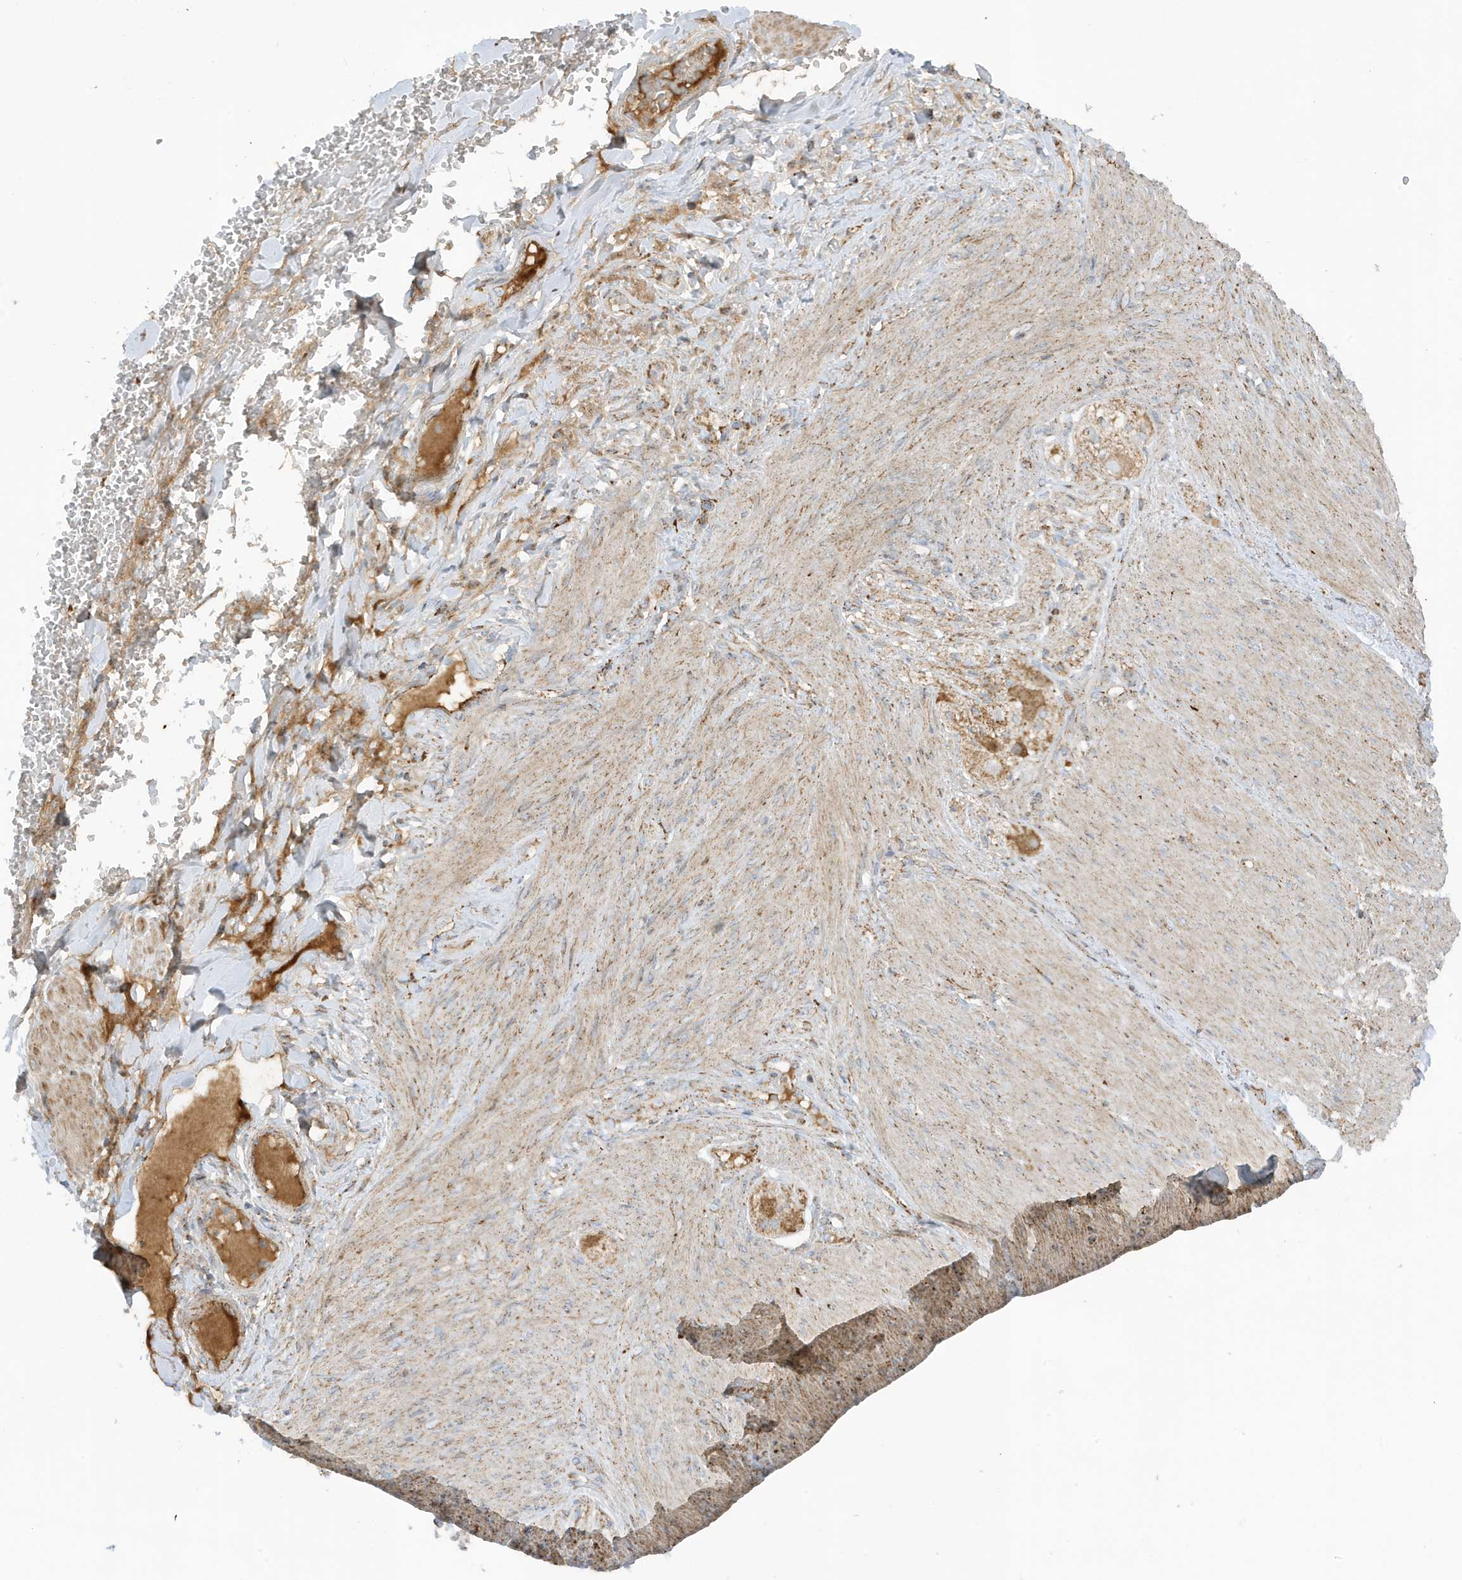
{"staining": {"intensity": "moderate", "quantity": ">75%", "location": "cytoplasmic/membranous"}, "tissue": "adipose tissue", "cell_type": "Adipocytes", "image_type": "normal", "snomed": [{"axis": "morphology", "description": "Normal tissue, NOS"}, {"axis": "topography", "description": "Colon"}, {"axis": "topography", "description": "Peripheral nerve tissue"}], "caption": "Immunohistochemical staining of normal human adipose tissue reveals moderate cytoplasmic/membranous protein staining in about >75% of adipocytes. (DAB (3,3'-diaminobenzidine) IHC with brightfield microscopy, high magnification).", "gene": "IFT57", "patient": {"sex": "female", "age": 61}}